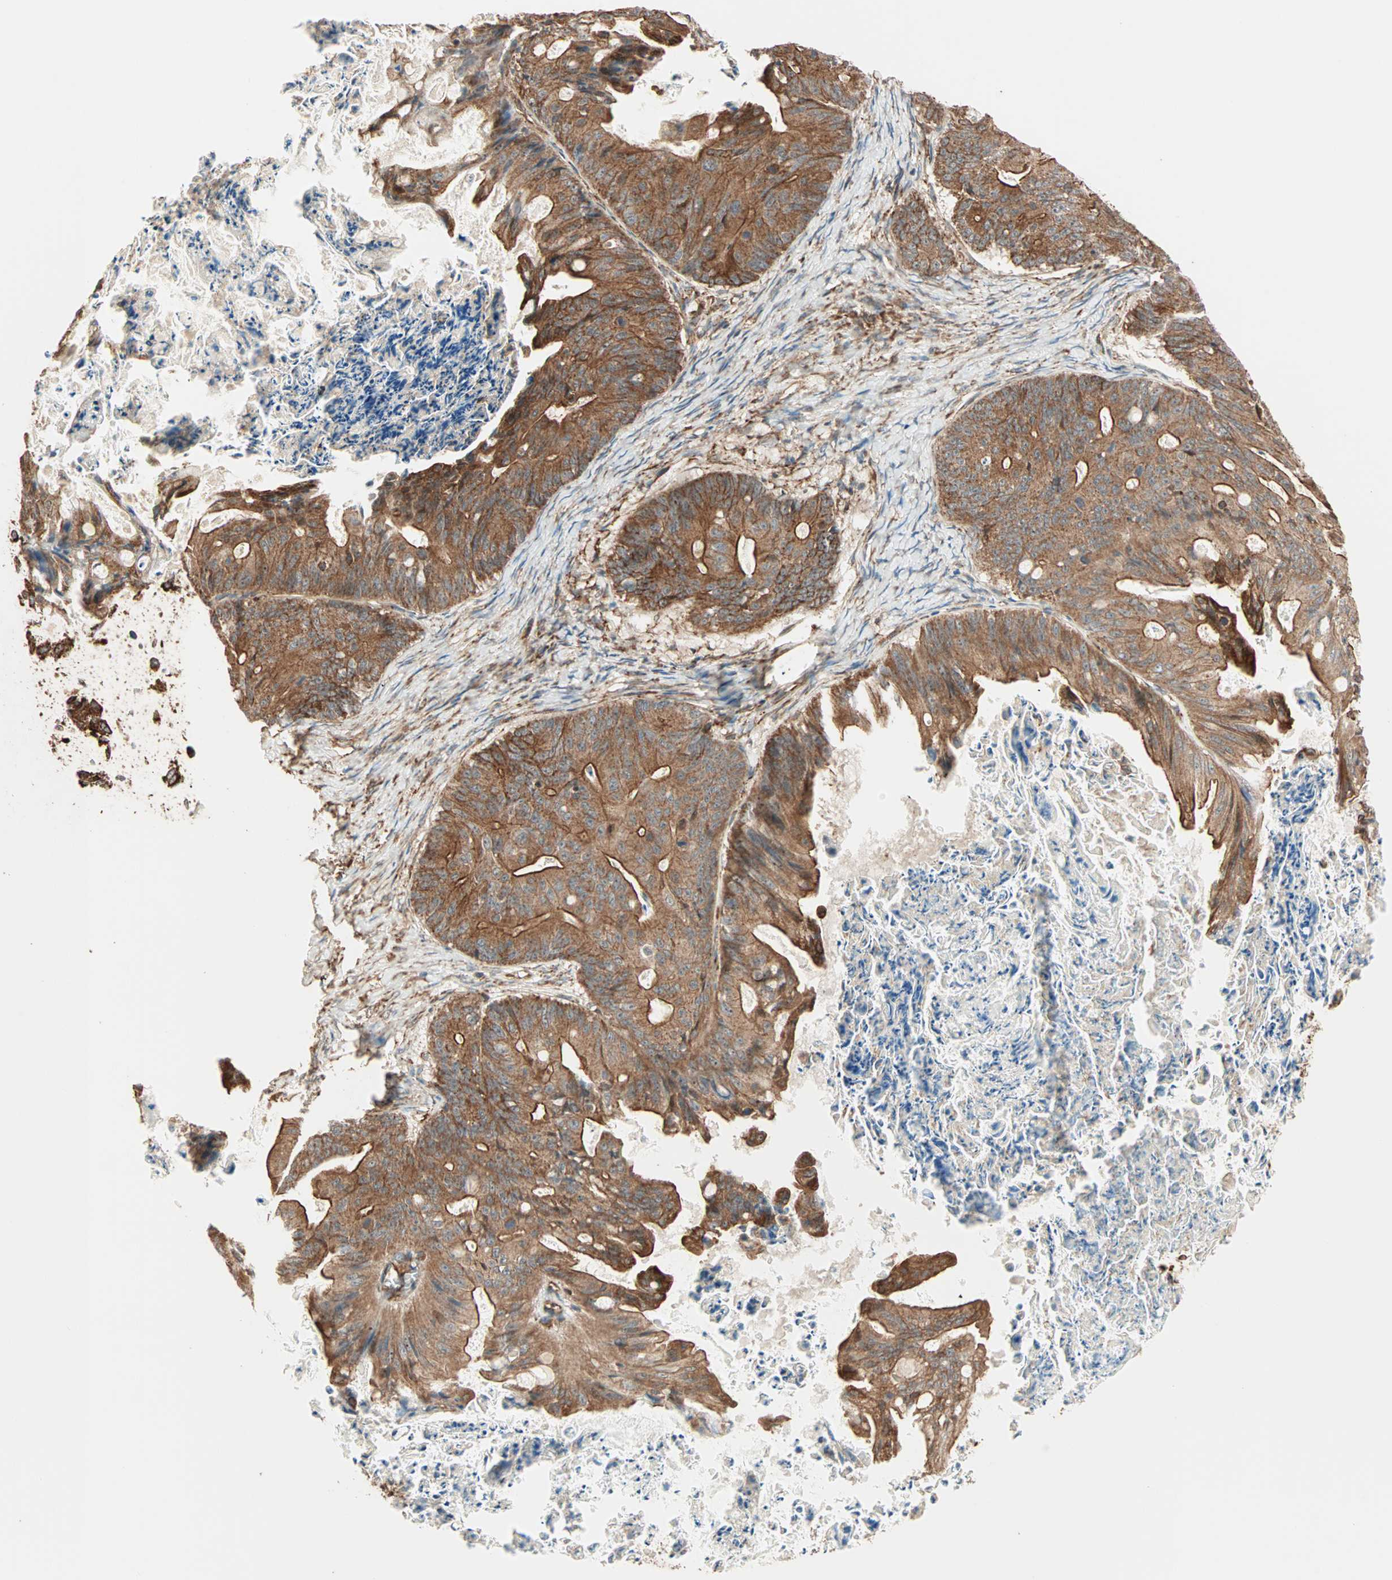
{"staining": {"intensity": "strong", "quantity": ">75%", "location": "cytoplasmic/membranous"}, "tissue": "ovarian cancer", "cell_type": "Tumor cells", "image_type": "cancer", "snomed": [{"axis": "morphology", "description": "Cystadenocarcinoma, mucinous, NOS"}, {"axis": "topography", "description": "Ovary"}], "caption": "An image of mucinous cystadenocarcinoma (ovarian) stained for a protein displays strong cytoplasmic/membranous brown staining in tumor cells.", "gene": "P4HA1", "patient": {"sex": "female", "age": 37}}